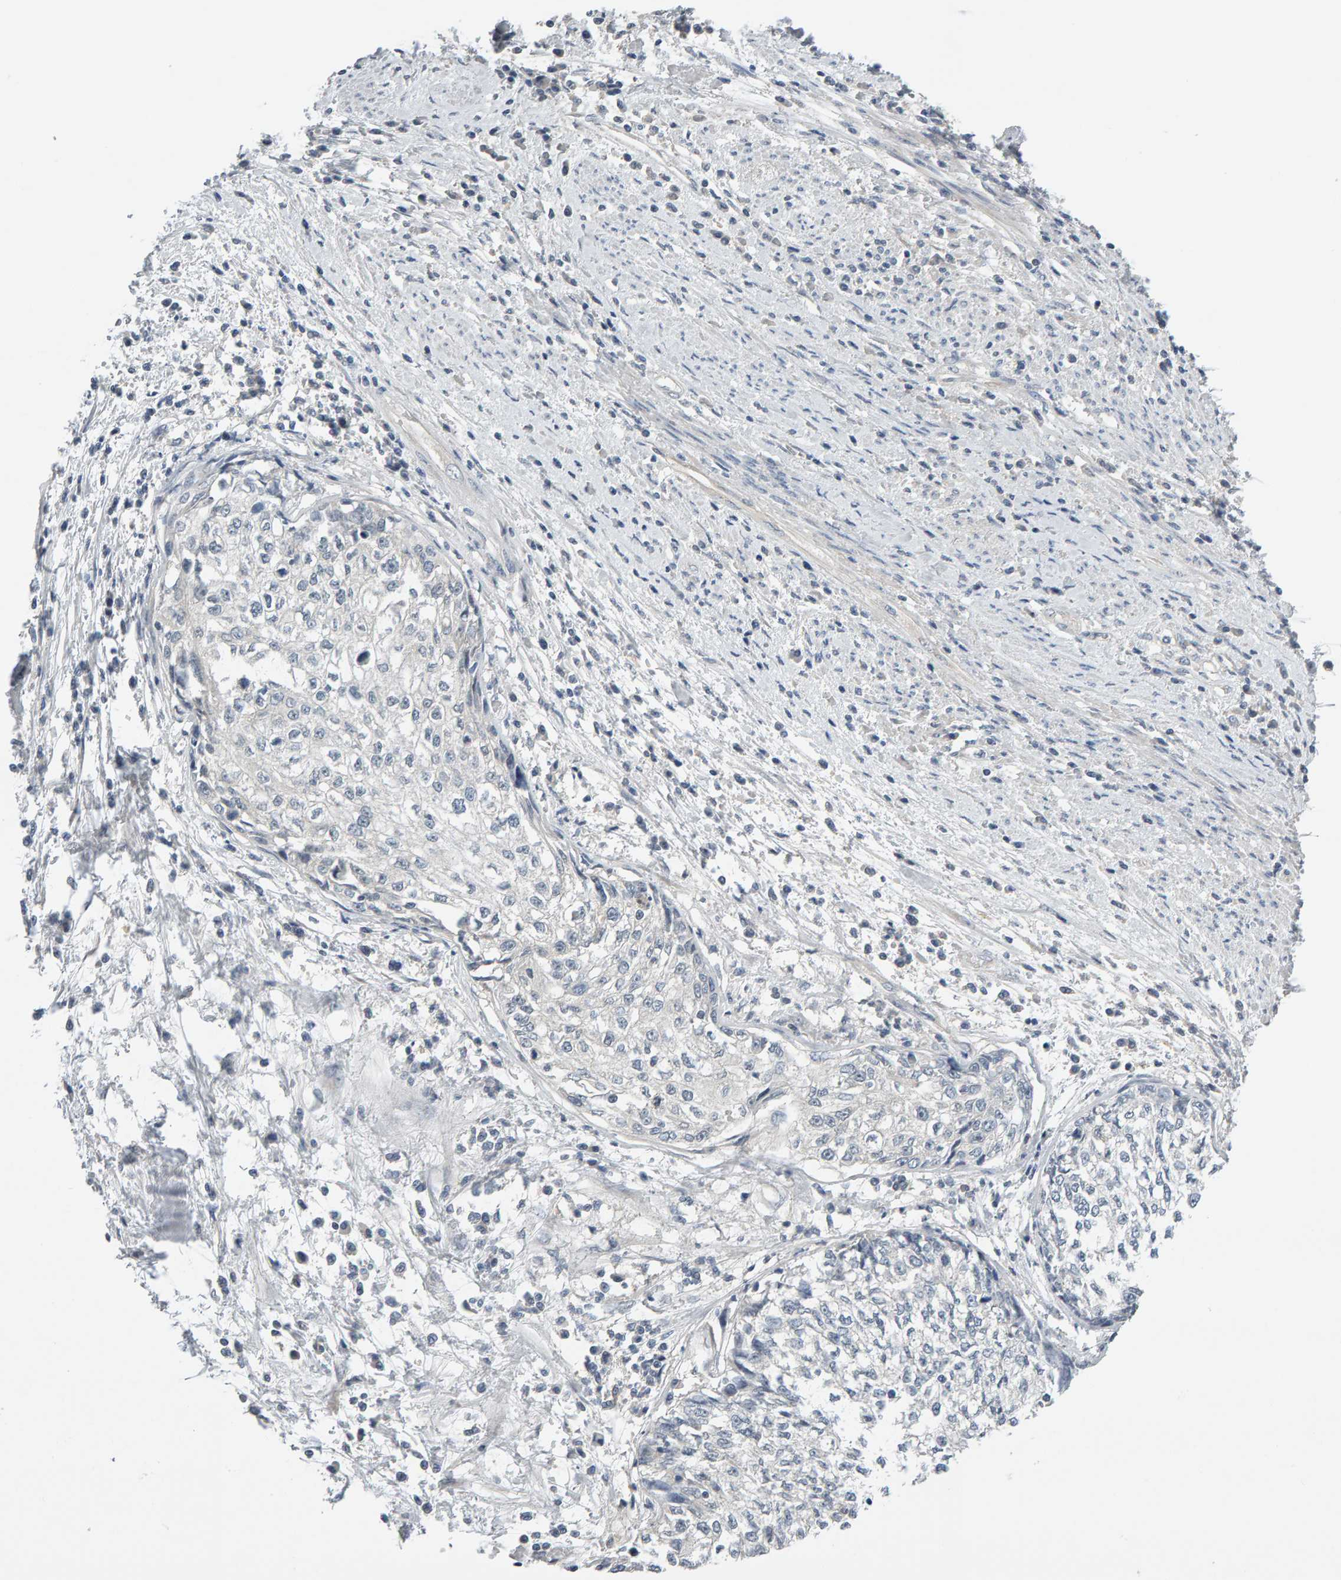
{"staining": {"intensity": "negative", "quantity": "none", "location": "none"}, "tissue": "cervical cancer", "cell_type": "Tumor cells", "image_type": "cancer", "snomed": [{"axis": "morphology", "description": "Squamous cell carcinoma, NOS"}, {"axis": "topography", "description": "Cervix"}], "caption": "The histopathology image exhibits no significant positivity in tumor cells of cervical squamous cell carcinoma.", "gene": "GFUS", "patient": {"sex": "female", "age": 57}}